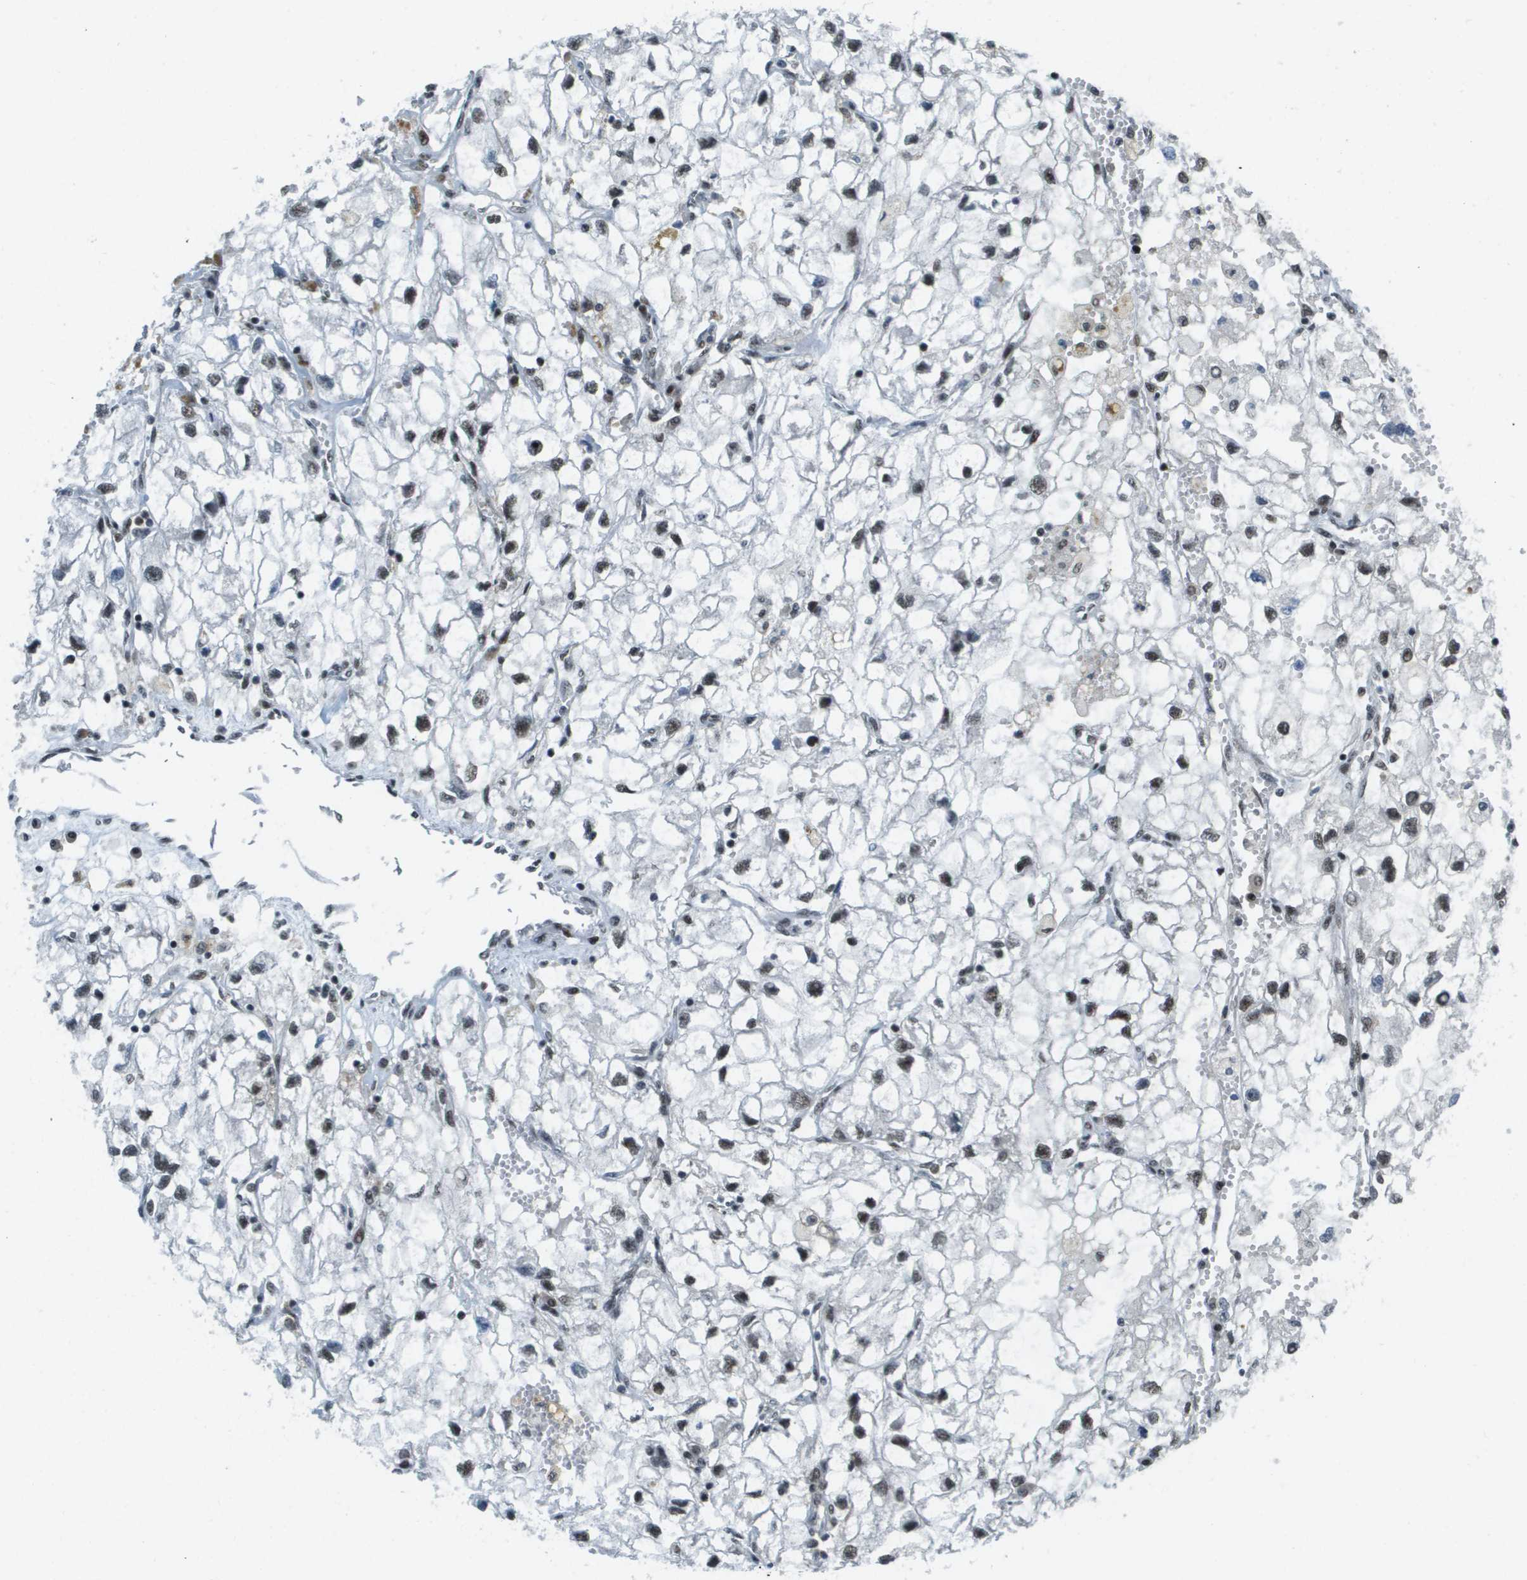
{"staining": {"intensity": "moderate", "quantity": ">75%", "location": "nuclear"}, "tissue": "renal cancer", "cell_type": "Tumor cells", "image_type": "cancer", "snomed": [{"axis": "morphology", "description": "Adenocarcinoma, NOS"}, {"axis": "topography", "description": "Kidney"}], "caption": "The micrograph shows staining of renal cancer, revealing moderate nuclear protein staining (brown color) within tumor cells. (brown staining indicates protein expression, while blue staining denotes nuclei).", "gene": "IRF7", "patient": {"sex": "female", "age": 70}}